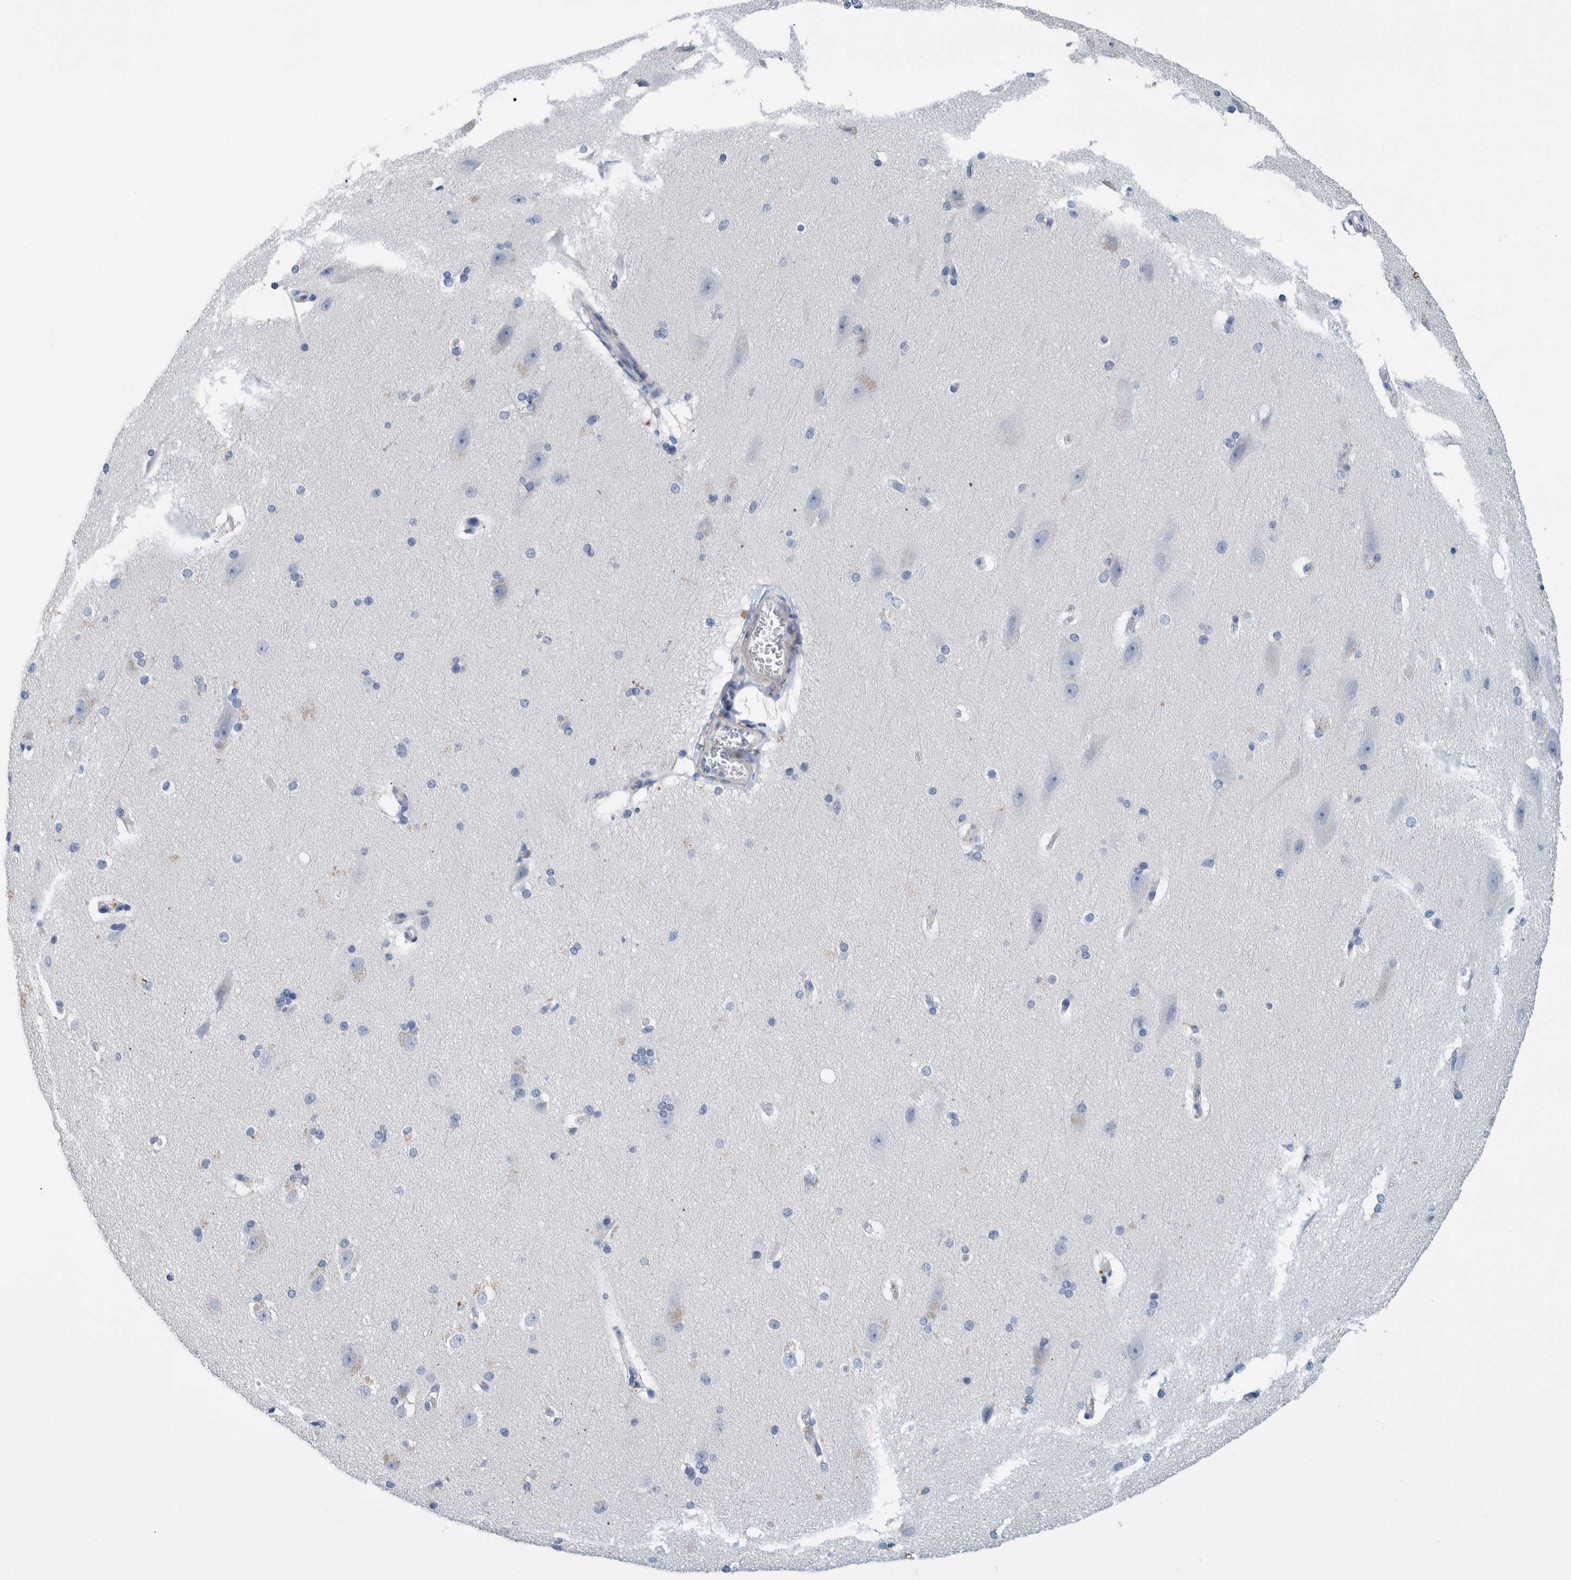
{"staining": {"intensity": "negative", "quantity": "none", "location": "none"}, "tissue": "cerebral cortex", "cell_type": "Endothelial cells", "image_type": "normal", "snomed": [{"axis": "morphology", "description": "Normal tissue, NOS"}, {"axis": "topography", "description": "Cerebral cortex"}, {"axis": "topography", "description": "Hippocampus"}], "caption": "Protein analysis of unremarkable cerebral cortex displays no significant staining in endothelial cells. The staining is performed using DAB brown chromogen with nuclei counter-stained in using hematoxylin.", "gene": "MKS1", "patient": {"sex": "female", "age": 19}}